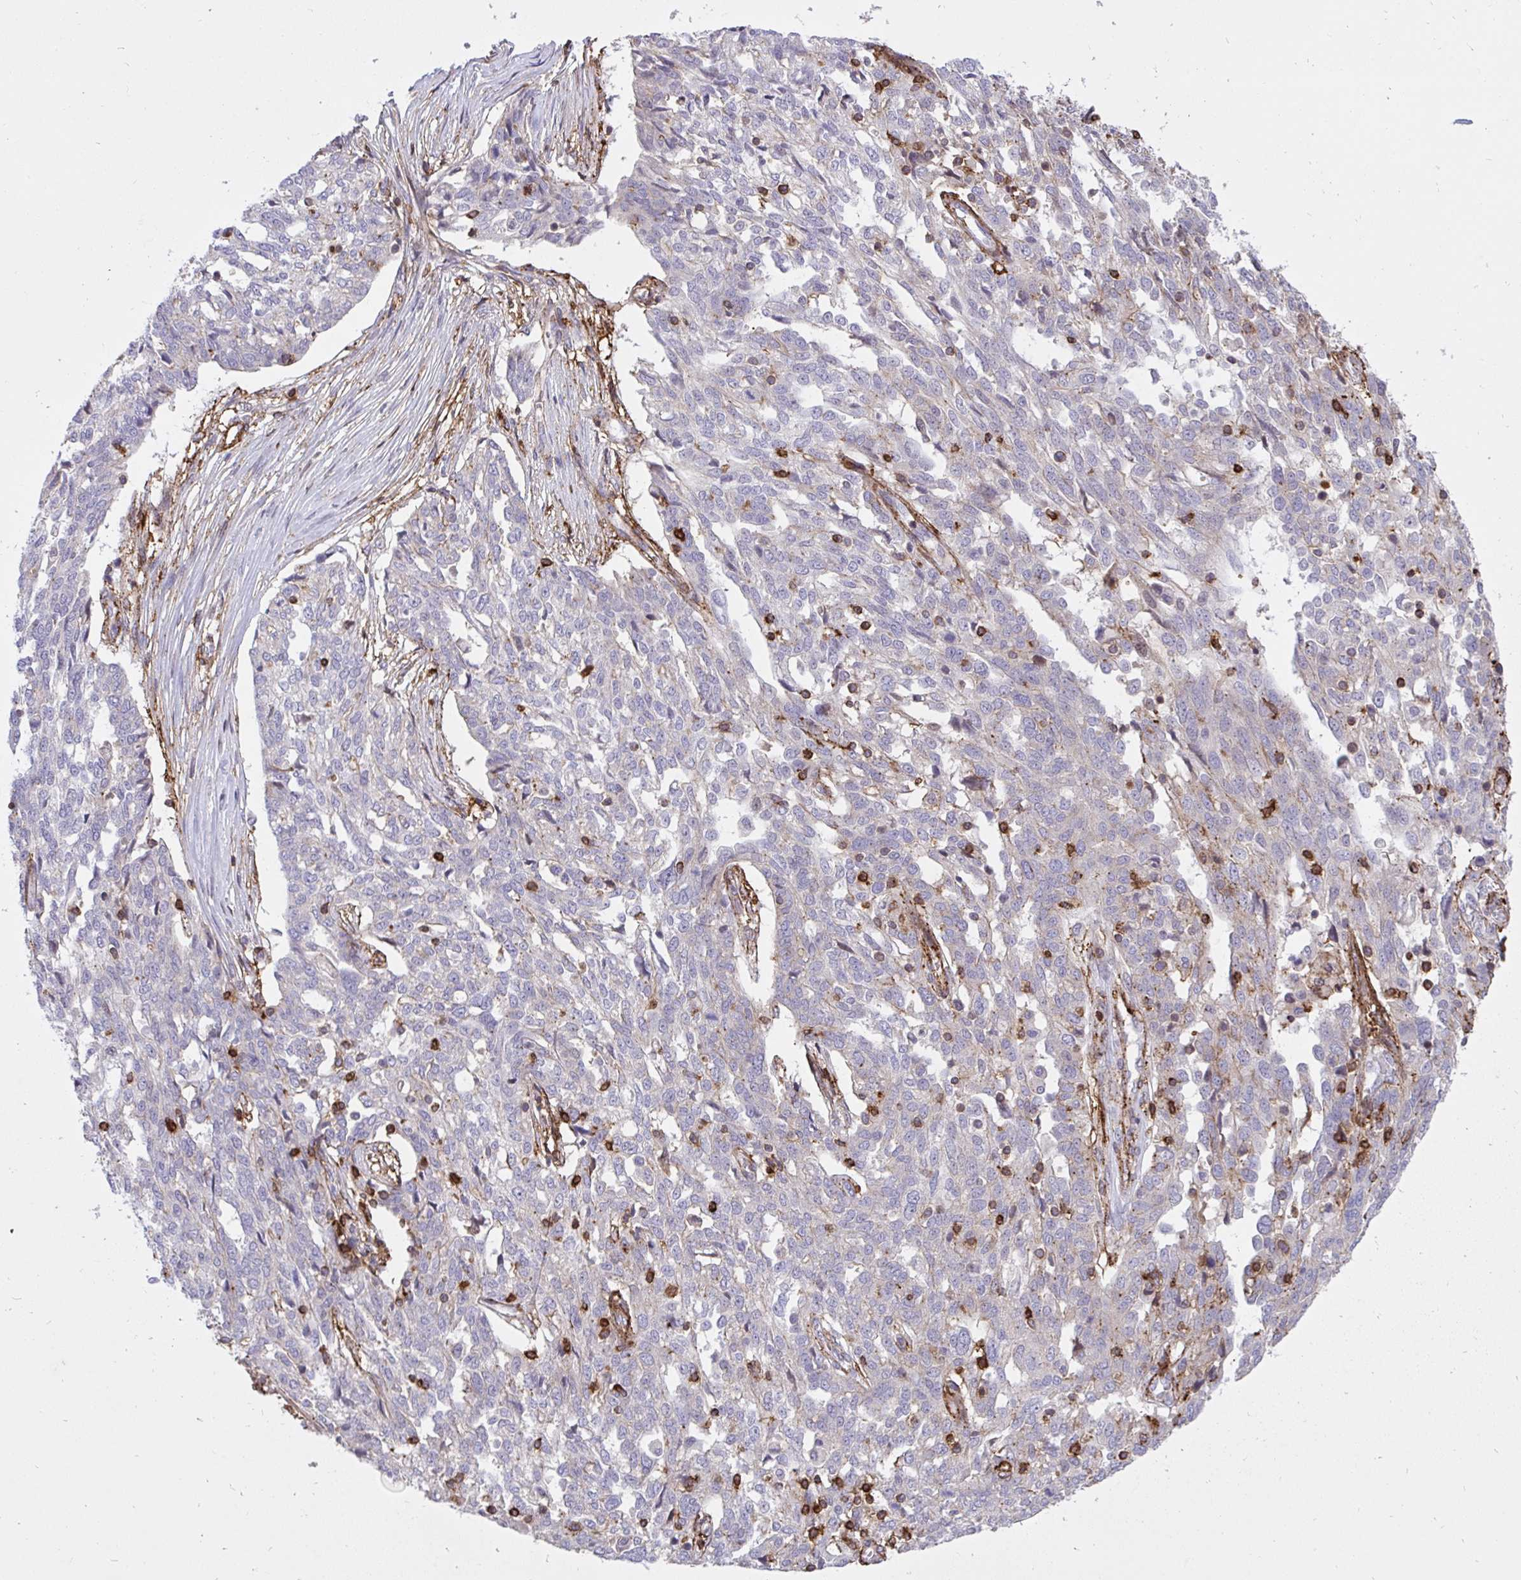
{"staining": {"intensity": "negative", "quantity": "none", "location": "none"}, "tissue": "ovarian cancer", "cell_type": "Tumor cells", "image_type": "cancer", "snomed": [{"axis": "morphology", "description": "Cystadenocarcinoma, serous, NOS"}, {"axis": "topography", "description": "Ovary"}], "caption": "Ovarian serous cystadenocarcinoma was stained to show a protein in brown. There is no significant staining in tumor cells.", "gene": "ERI1", "patient": {"sex": "female", "age": 67}}